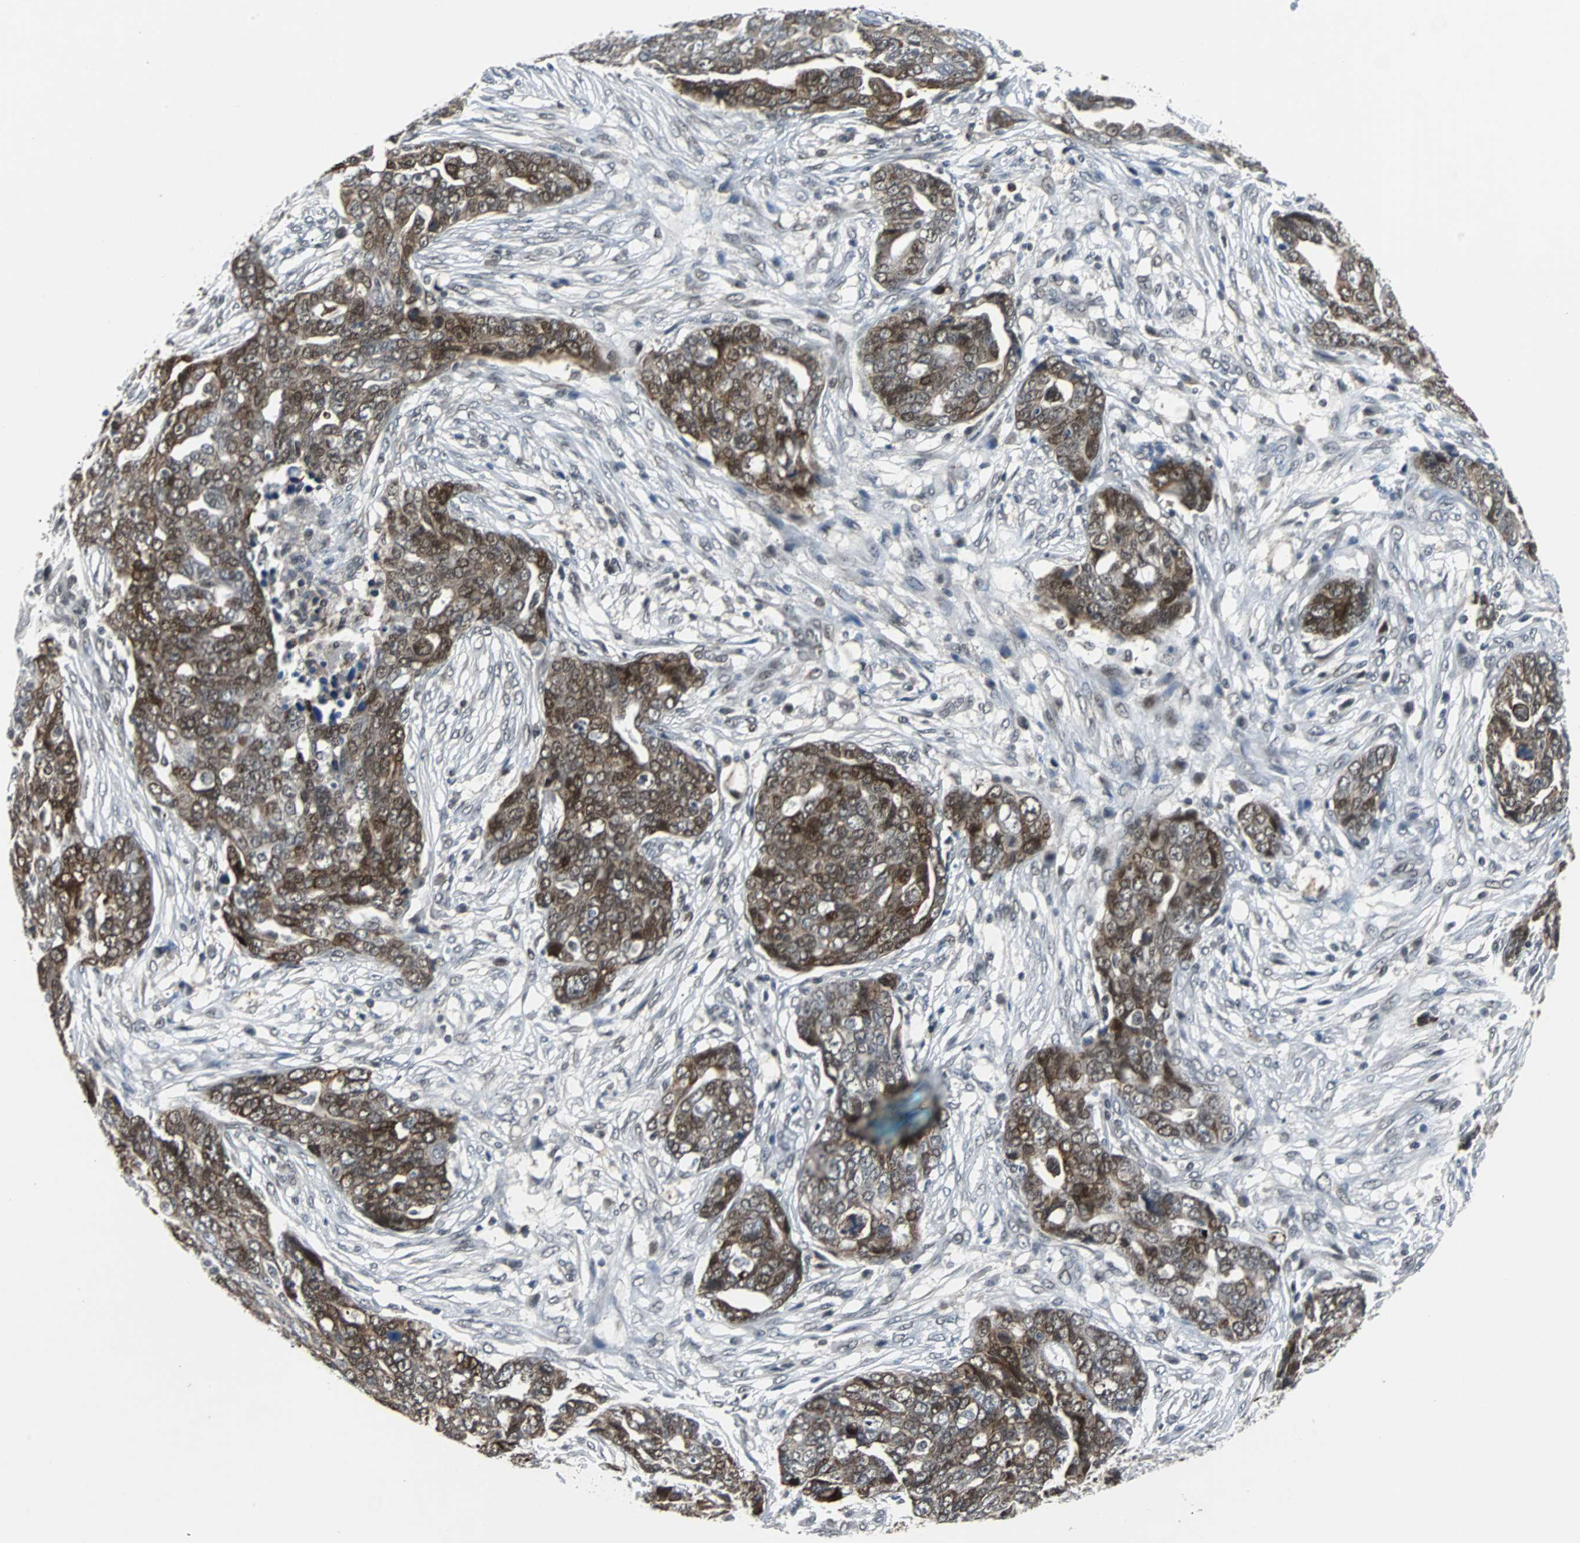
{"staining": {"intensity": "moderate", "quantity": ">75%", "location": "cytoplasmic/membranous,nuclear"}, "tissue": "ovarian cancer", "cell_type": "Tumor cells", "image_type": "cancer", "snomed": [{"axis": "morphology", "description": "Normal tissue, NOS"}, {"axis": "morphology", "description": "Cystadenocarcinoma, serous, NOS"}, {"axis": "topography", "description": "Fallopian tube"}, {"axis": "topography", "description": "Ovary"}], "caption": "A brown stain labels moderate cytoplasmic/membranous and nuclear staining of a protein in human serous cystadenocarcinoma (ovarian) tumor cells.", "gene": "SIRT1", "patient": {"sex": "female", "age": 56}}